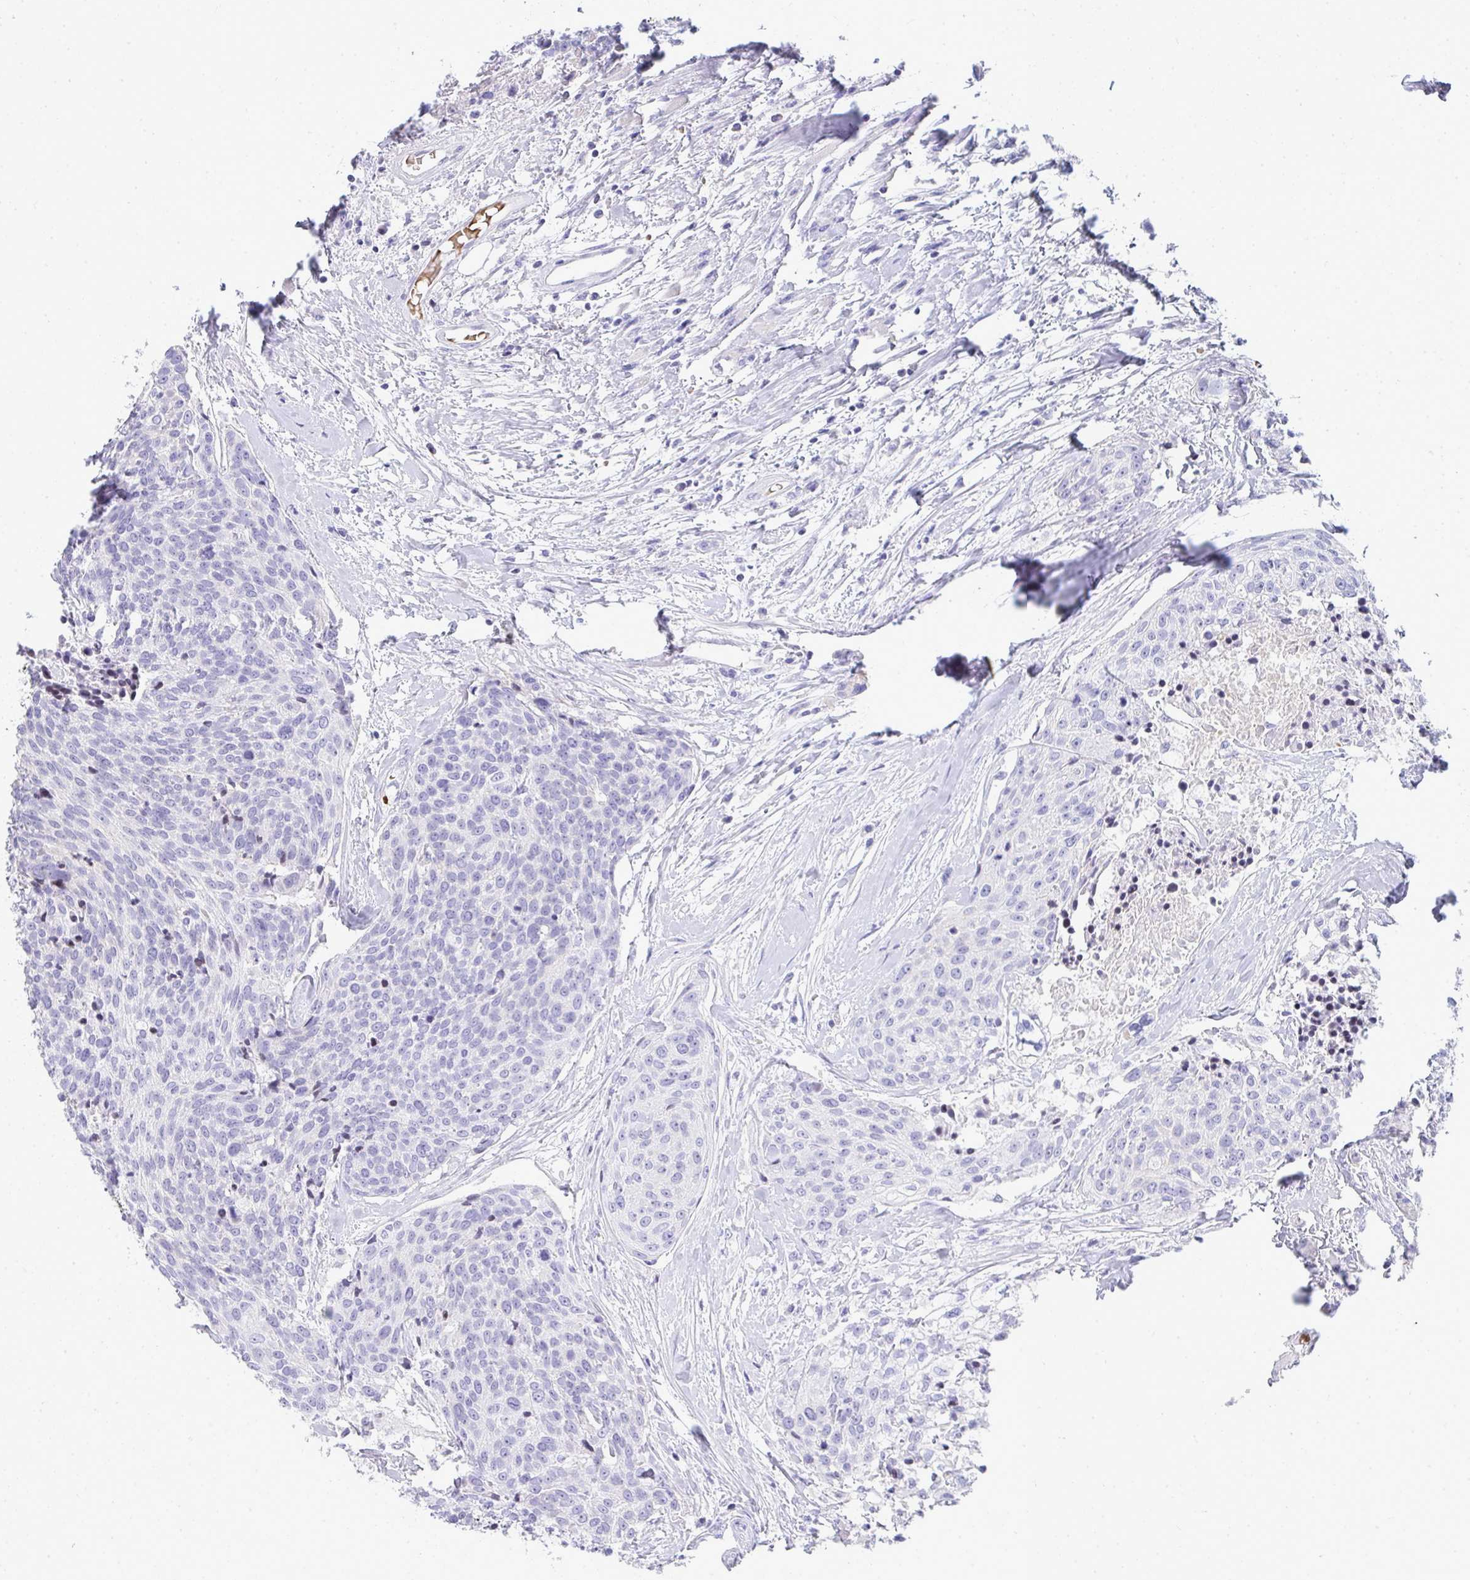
{"staining": {"intensity": "negative", "quantity": "none", "location": "none"}, "tissue": "head and neck cancer", "cell_type": "Tumor cells", "image_type": "cancer", "snomed": [{"axis": "morphology", "description": "Squamous cell carcinoma, NOS"}, {"axis": "topography", "description": "Oral tissue"}, {"axis": "topography", "description": "Head-Neck"}], "caption": "The photomicrograph exhibits no significant staining in tumor cells of head and neck cancer (squamous cell carcinoma).", "gene": "ZNF182", "patient": {"sex": "male", "age": 64}}